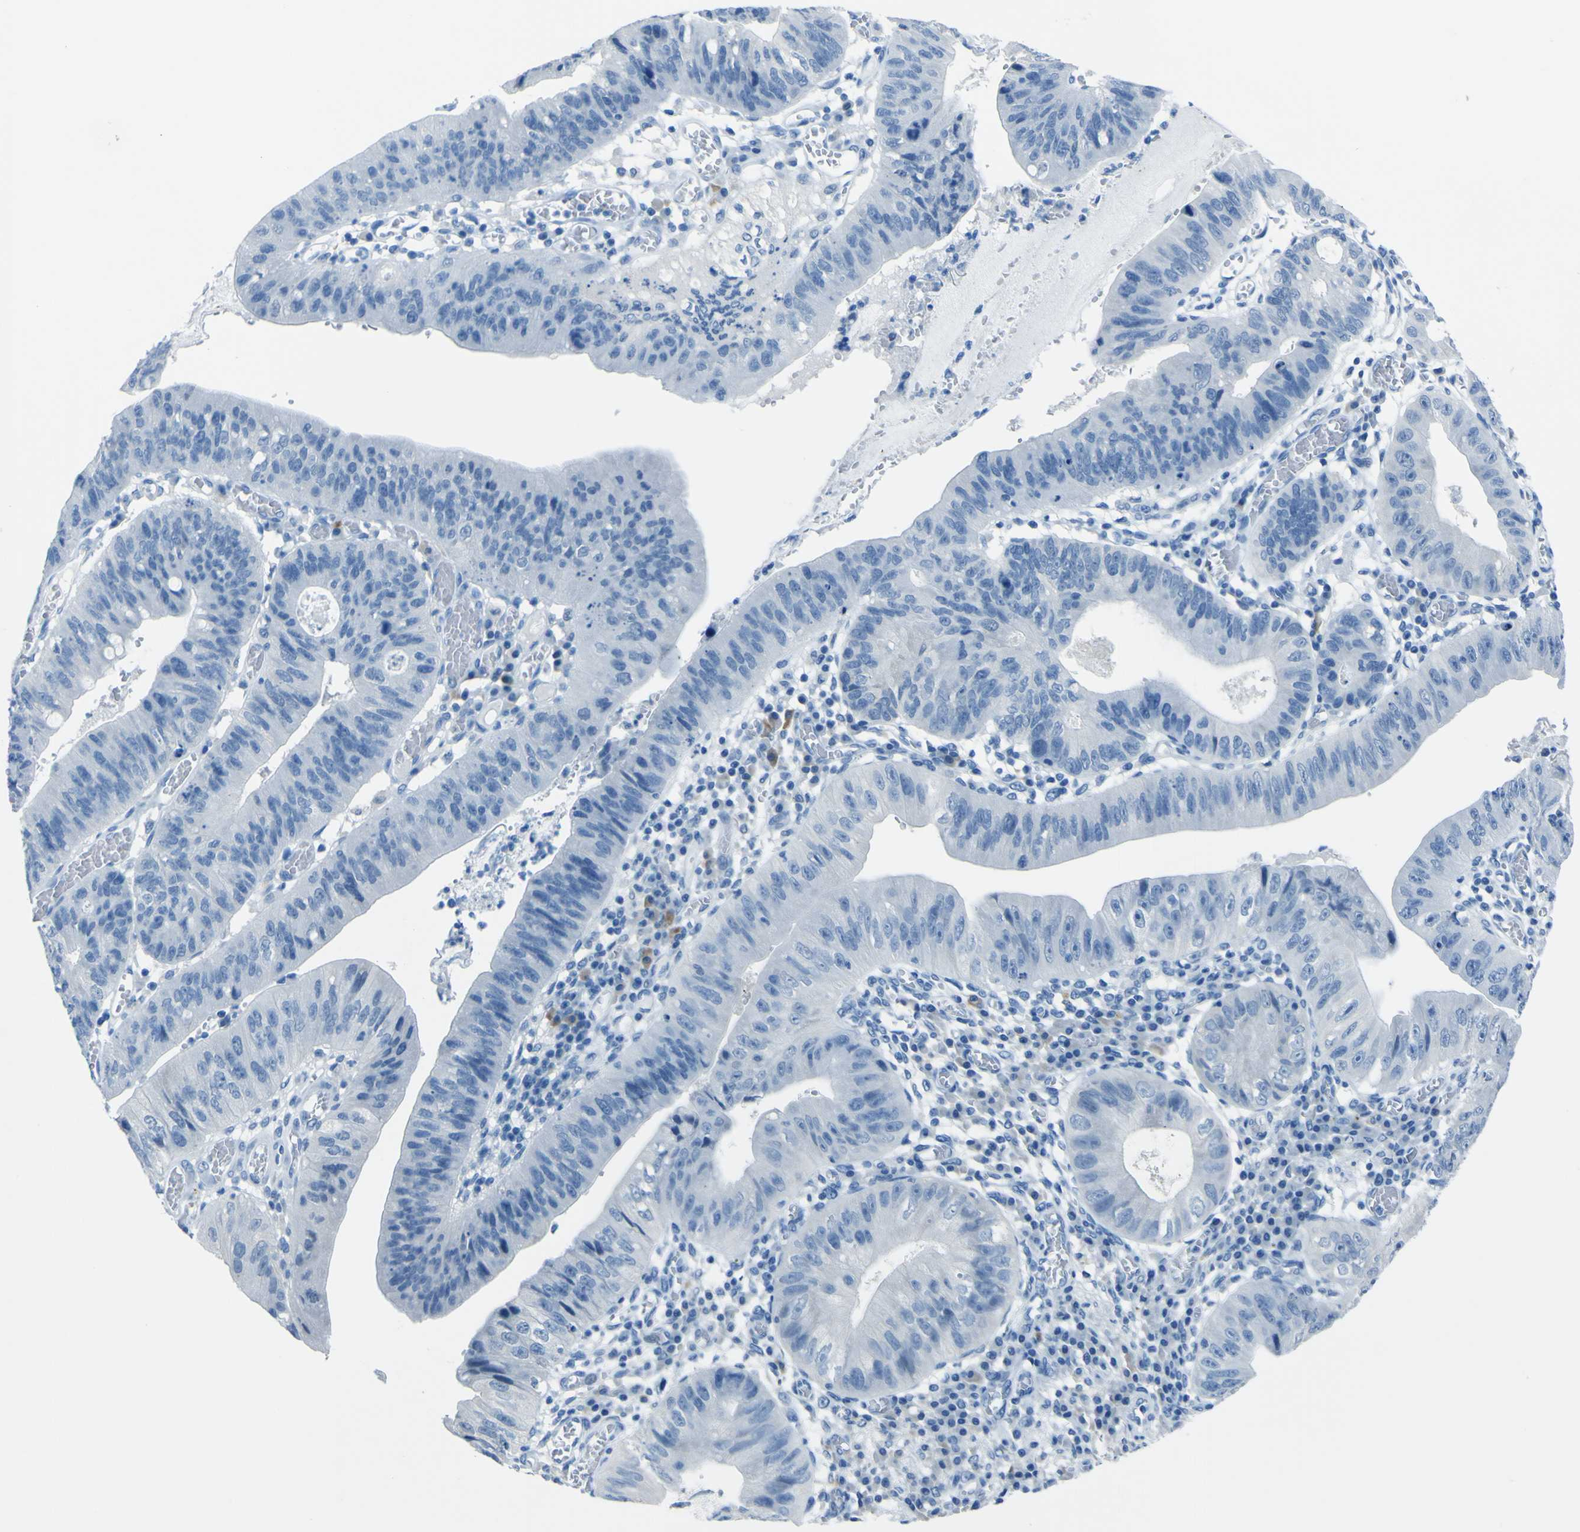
{"staining": {"intensity": "negative", "quantity": "none", "location": "none"}, "tissue": "stomach cancer", "cell_type": "Tumor cells", "image_type": "cancer", "snomed": [{"axis": "morphology", "description": "Adenocarcinoma, NOS"}, {"axis": "topography", "description": "Stomach"}], "caption": "Immunohistochemical staining of human adenocarcinoma (stomach) demonstrates no significant staining in tumor cells.", "gene": "PHKG1", "patient": {"sex": "male", "age": 59}}